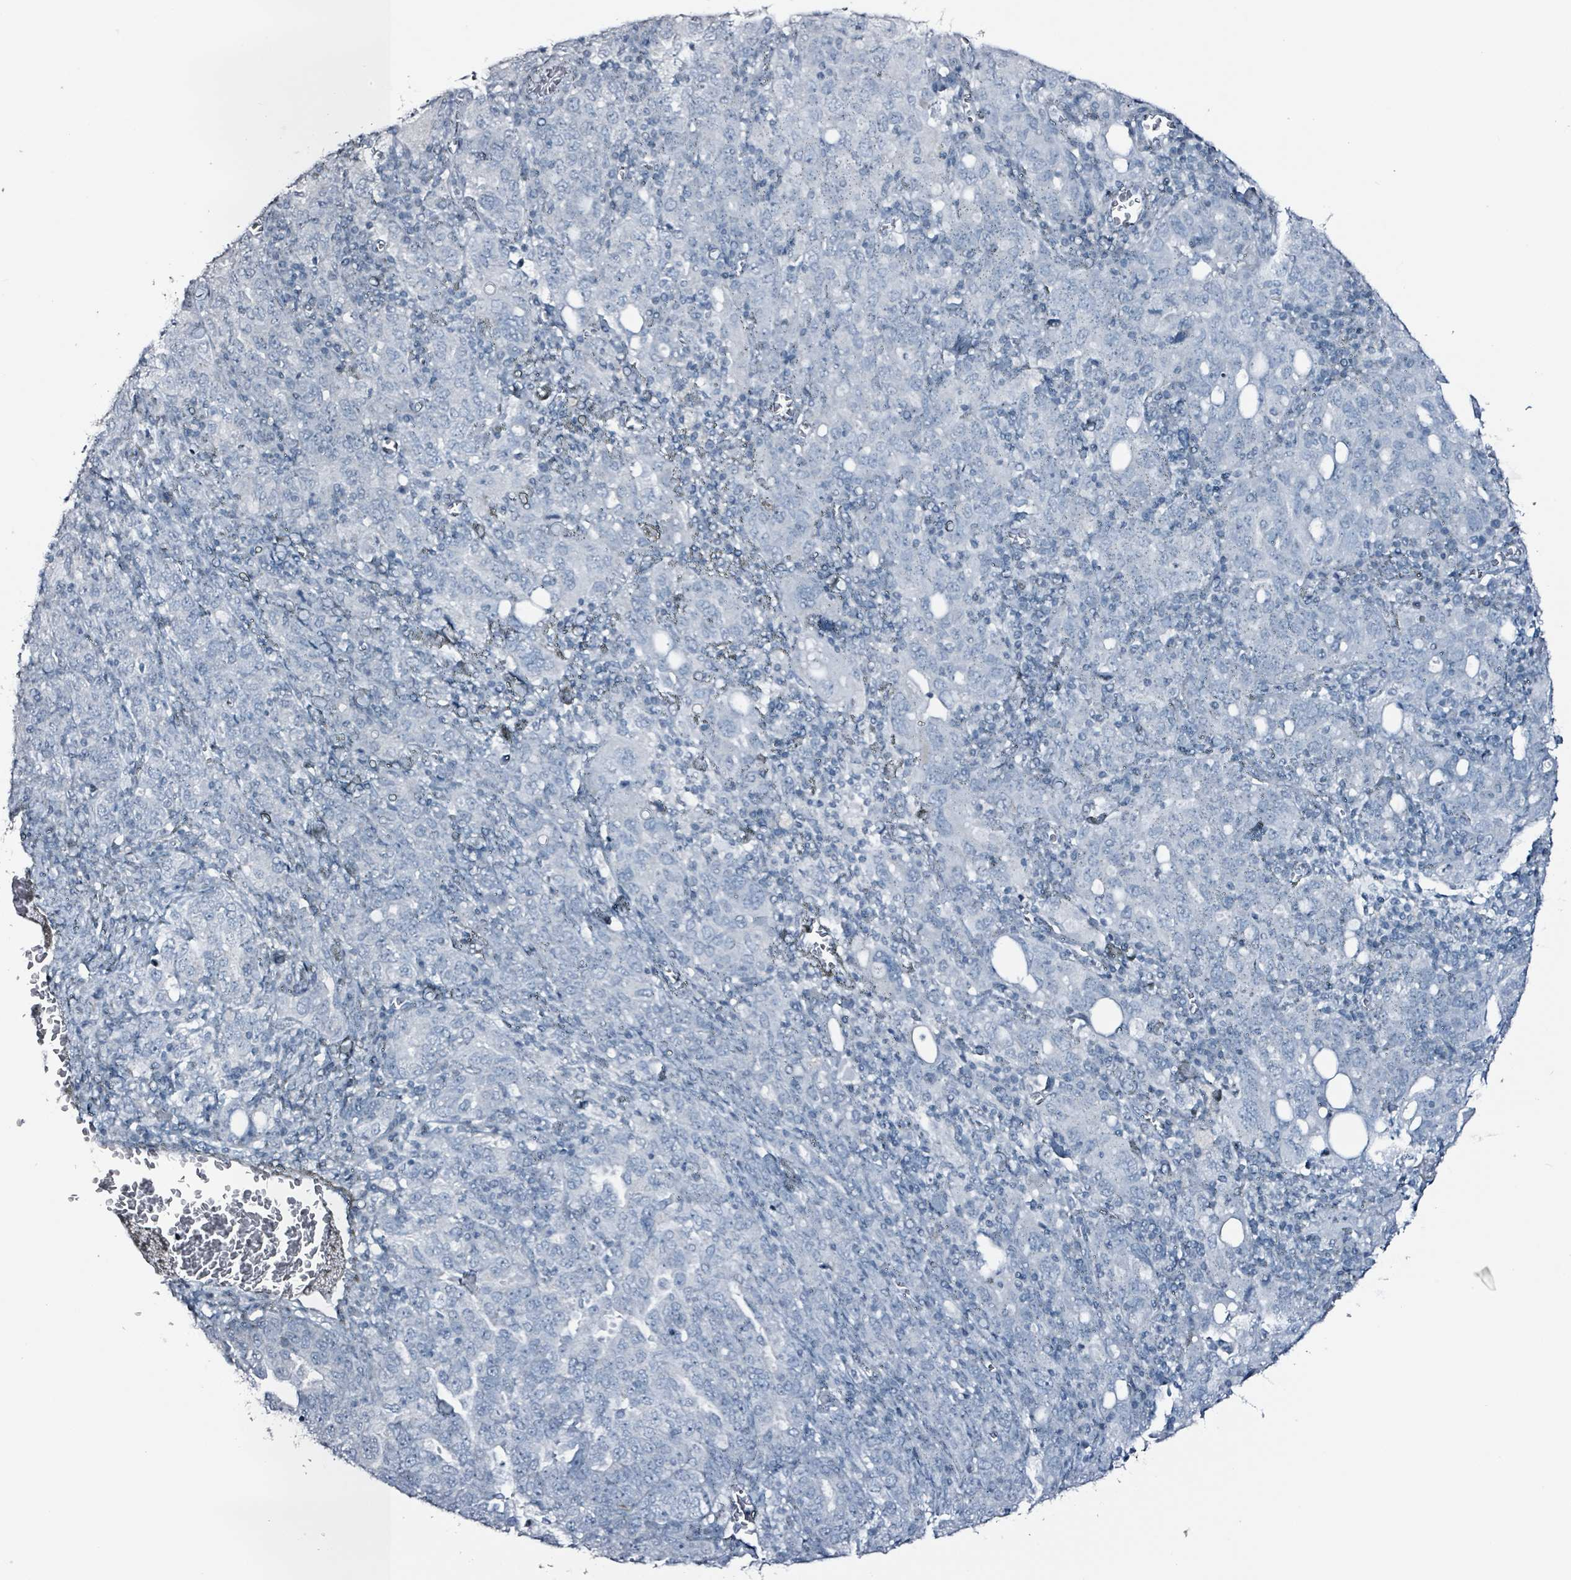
{"staining": {"intensity": "negative", "quantity": "none", "location": "none"}, "tissue": "ovarian cancer", "cell_type": "Tumor cells", "image_type": "cancer", "snomed": [{"axis": "morphology", "description": "Carcinoma, endometroid"}, {"axis": "topography", "description": "Ovary"}], "caption": "There is no significant positivity in tumor cells of ovarian endometroid carcinoma.", "gene": "CA9", "patient": {"sex": "female", "age": 62}}